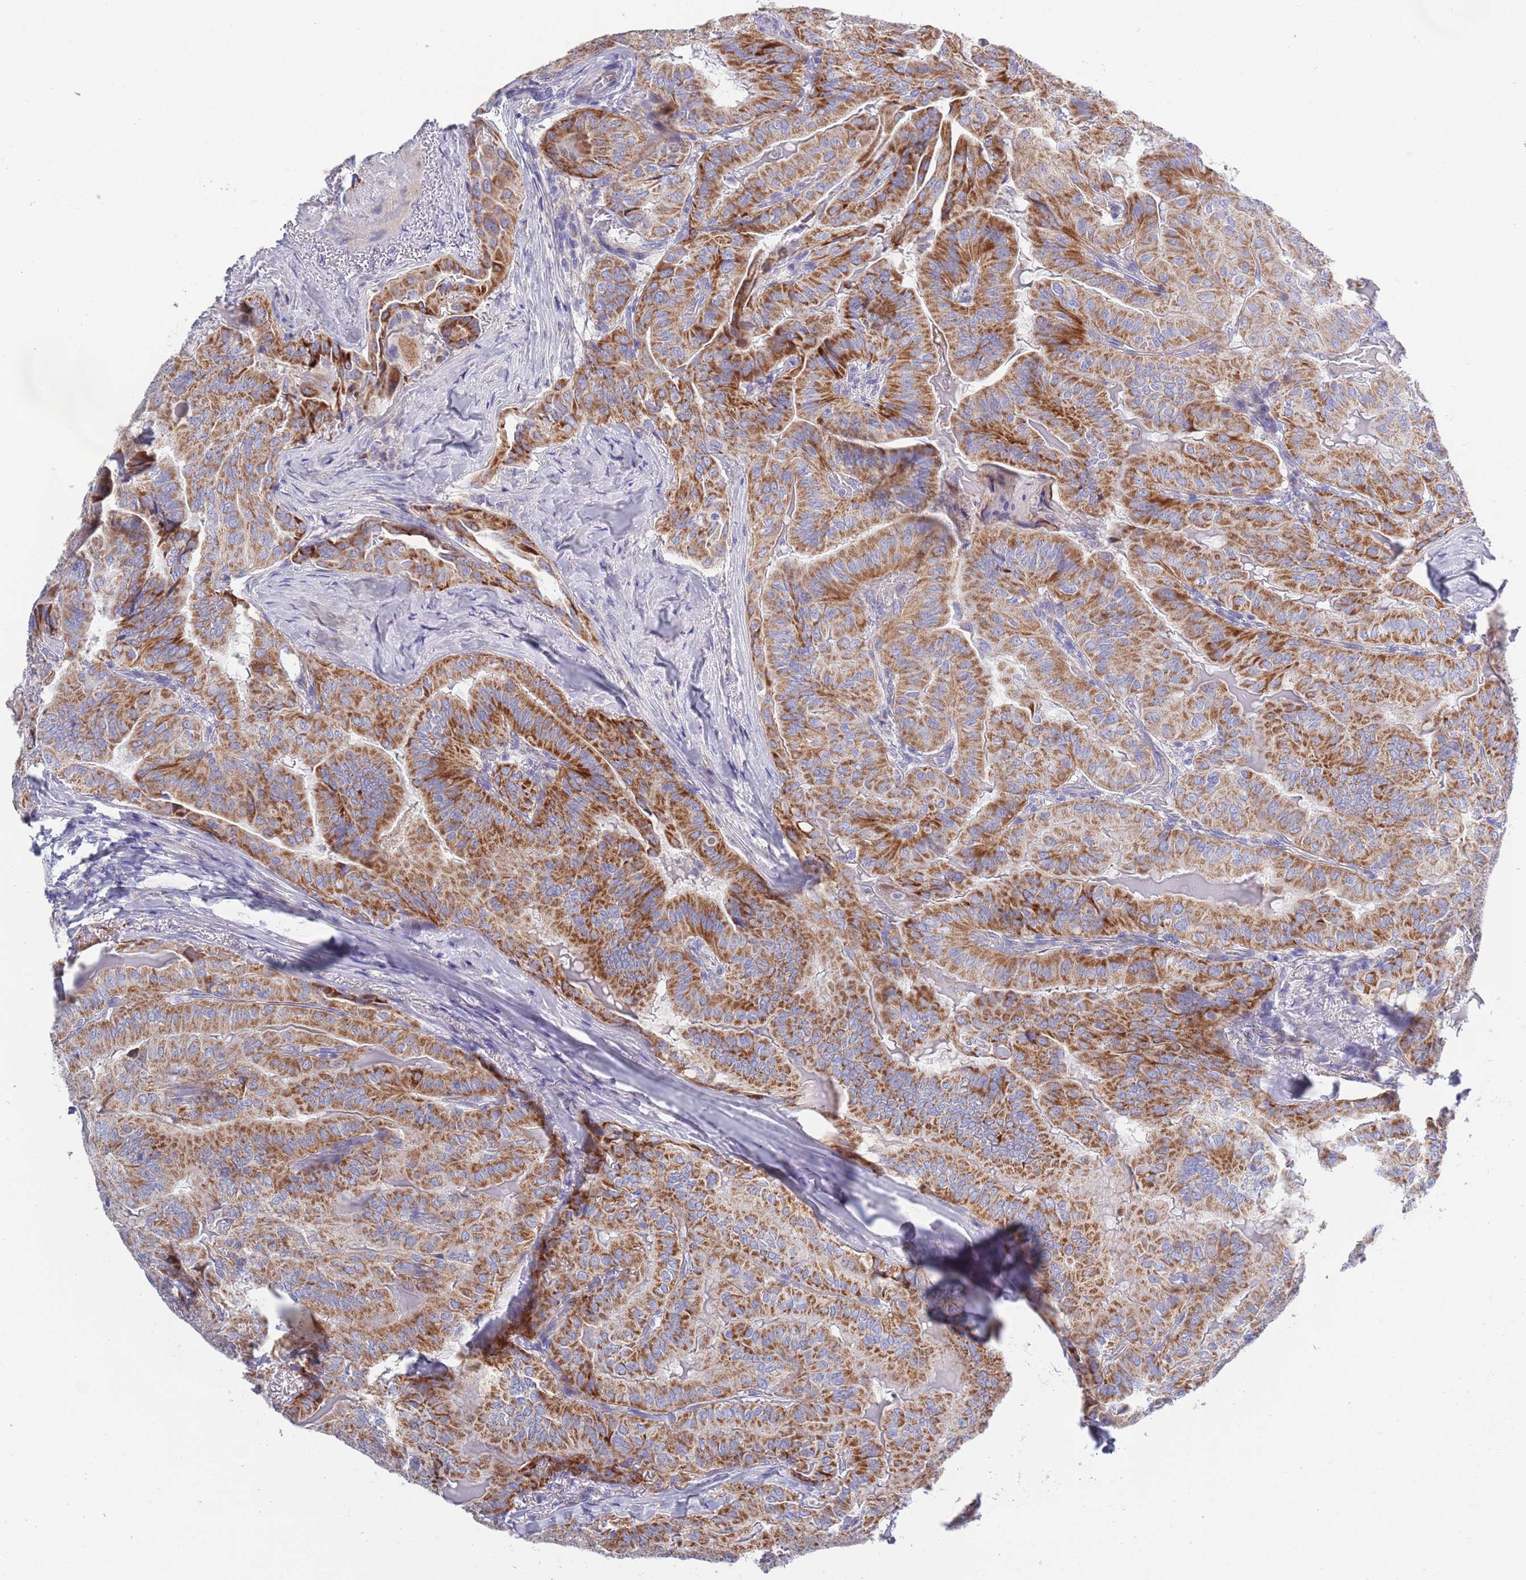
{"staining": {"intensity": "strong", "quantity": ">75%", "location": "cytoplasmic/membranous"}, "tissue": "thyroid cancer", "cell_type": "Tumor cells", "image_type": "cancer", "snomed": [{"axis": "morphology", "description": "Papillary adenocarcinoma, NOS"}, {"axis": "topography", "description": "Thyroid gland"}], "caption": "The immunohistochemical stain highlights strong cytoplasmic/membranous positivity in tumor cells of papillary adenocarcinoma (thyroid) tissue.", "gene": "EMC8", "patient": {"sex": "female", "age": 68}}